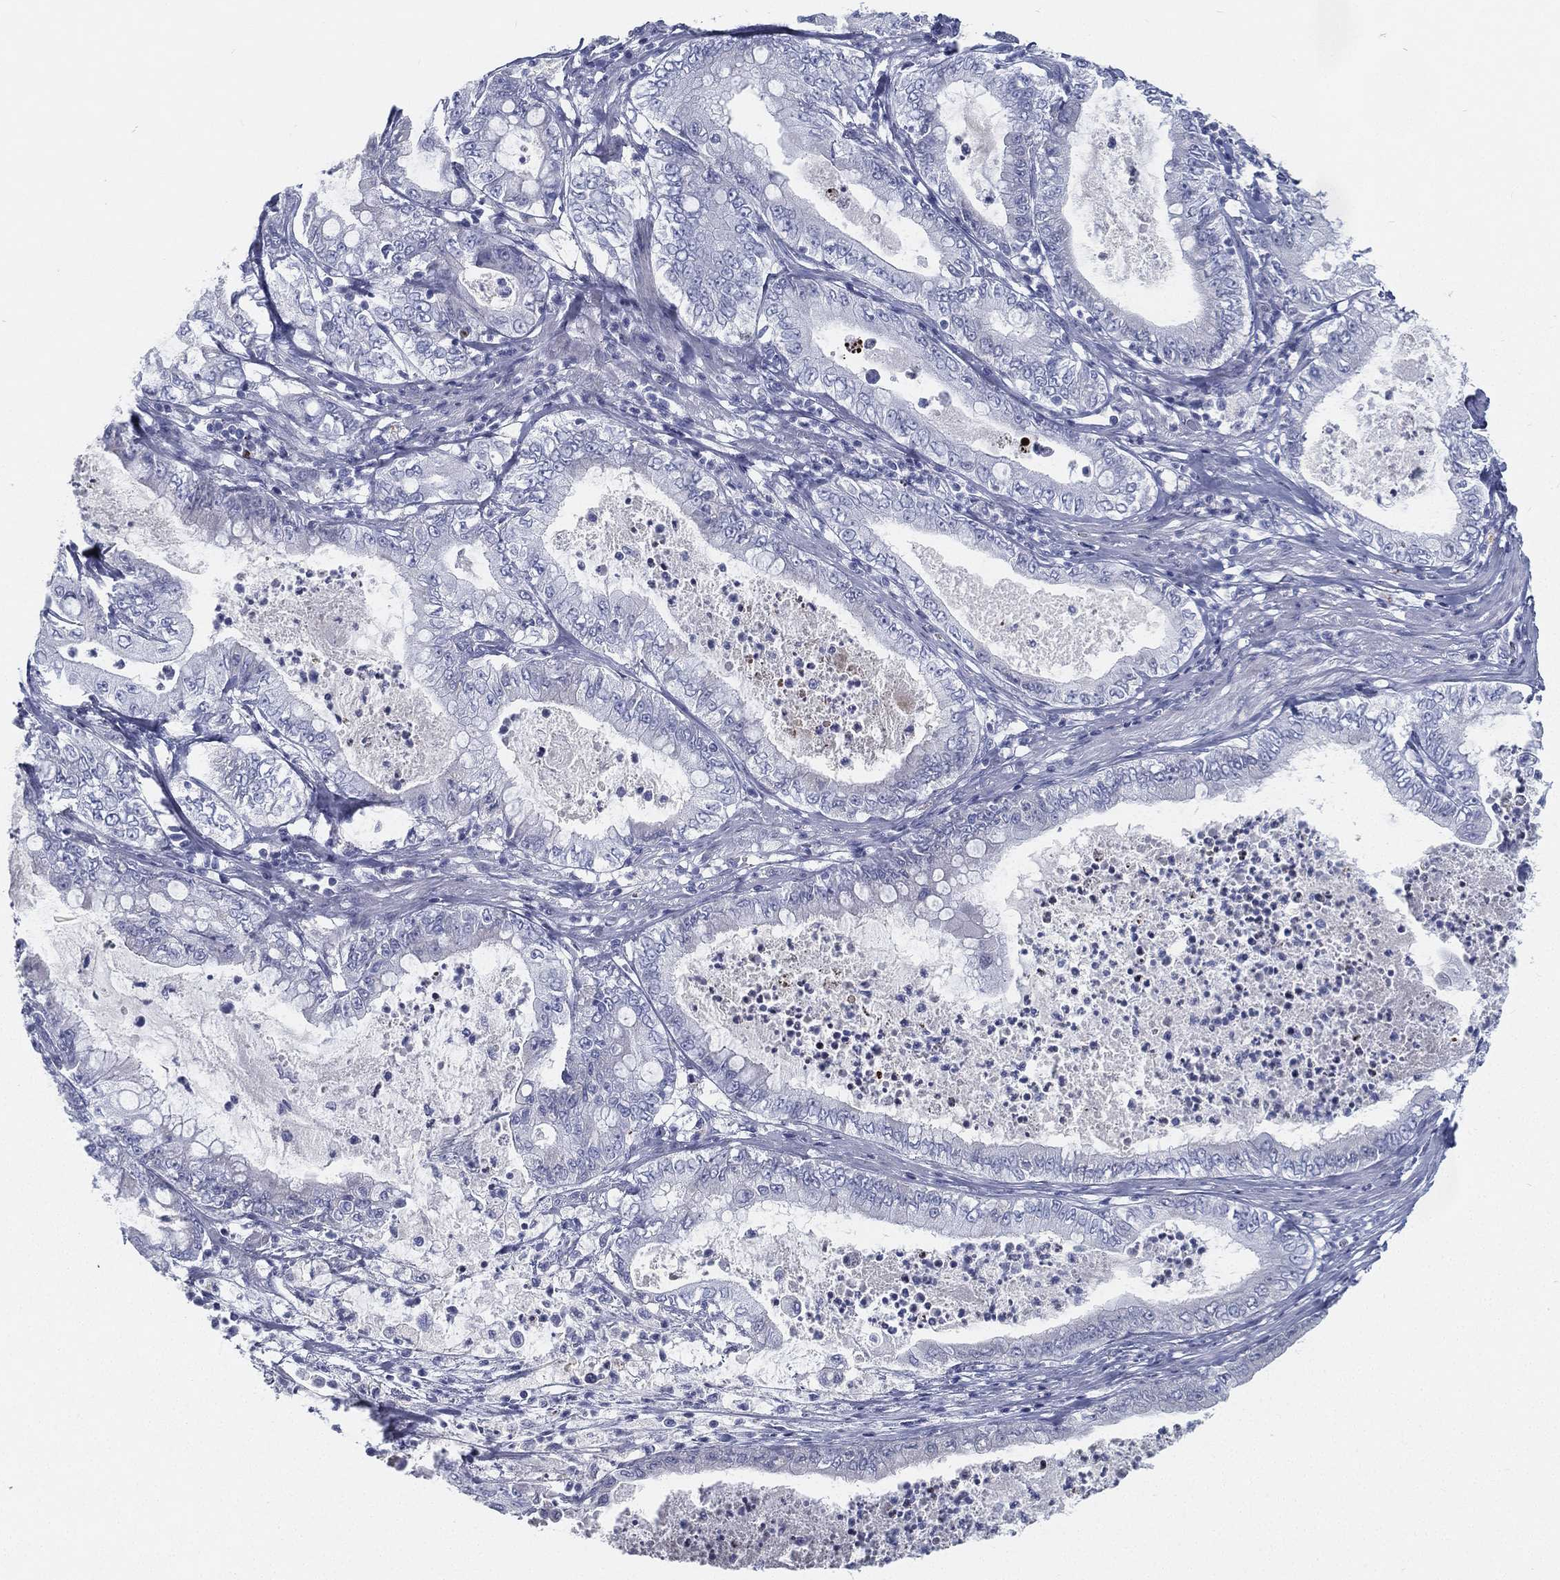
{"staining": {"intensity": "negative", "quantity": "none", "location": "none"}, "tissue": "pancreatic cancer", "cell_type": "Tumor cells", "image_type": "cancer", "snomed": [{"axis": "morphology", "description": "Adenocarcinoma, NOS"}, {"axis": "topography", "description": "Pancreas"}], "caption": "Immunohistochemical staining of pancreatic adenocarcinoma displays no significant expression in tumor cells.", "gene": "SPPL2C", "patient": {"sex": "male", "age": 71}}